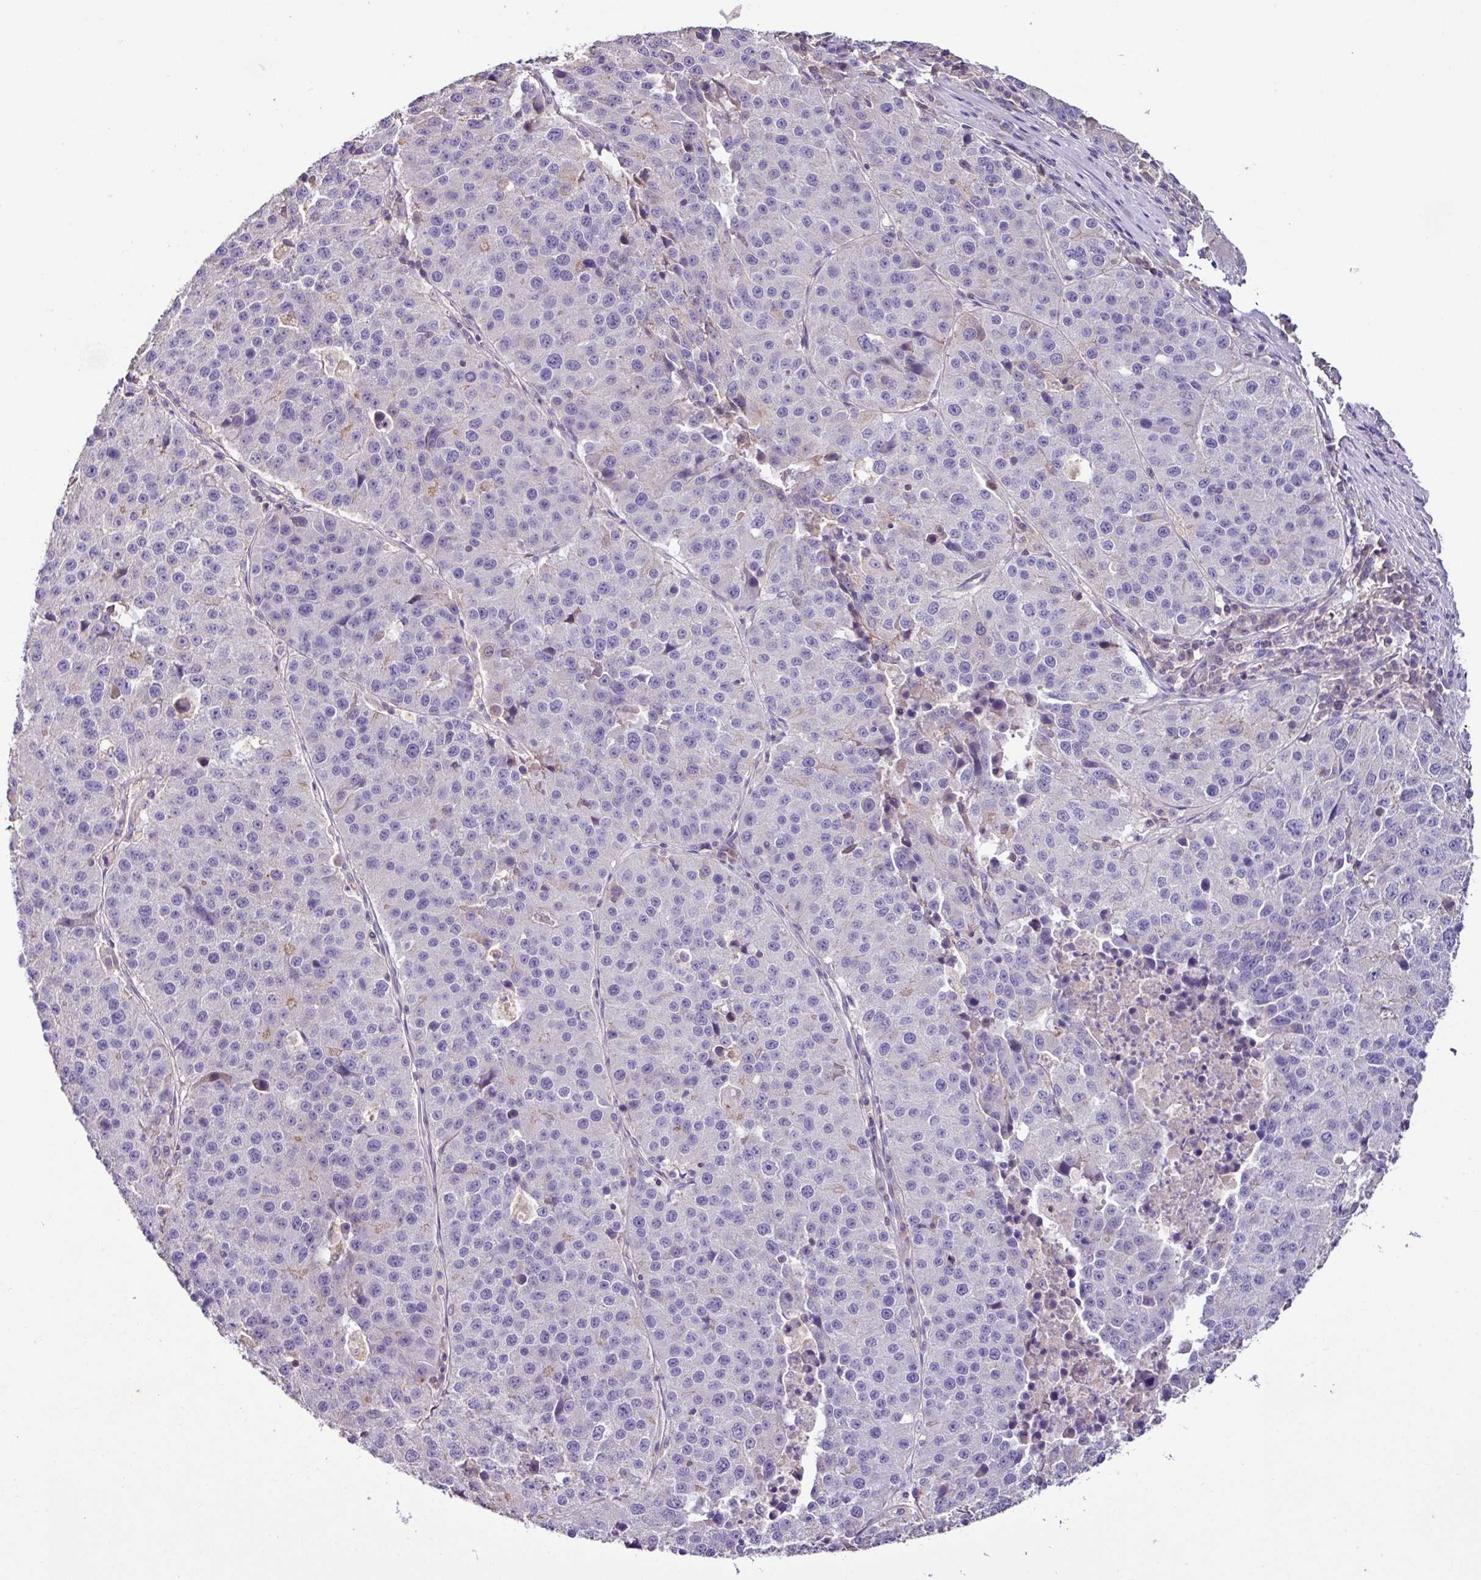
{"staining": {"intensity": "negative", "quantity": "none", "location": "none"}, "tissue": "stomach cancer", "cell_type": "Tumor cells", "image_type": "cancer", "snomed": [{"axis": "morphology", "description": "Adenocarcinoma, NOS"}, {"axis": "topography", "description": "Stomach"}], "caption": "Tumor cells are negative for protein expression in human stomach adenocarcinoma. The staining is performed using DAB brown chromogen with nuclei counter-stained in using hematoxylin.", "gene": "AGR3", "patient": {"sex": "male", "age": 71}}